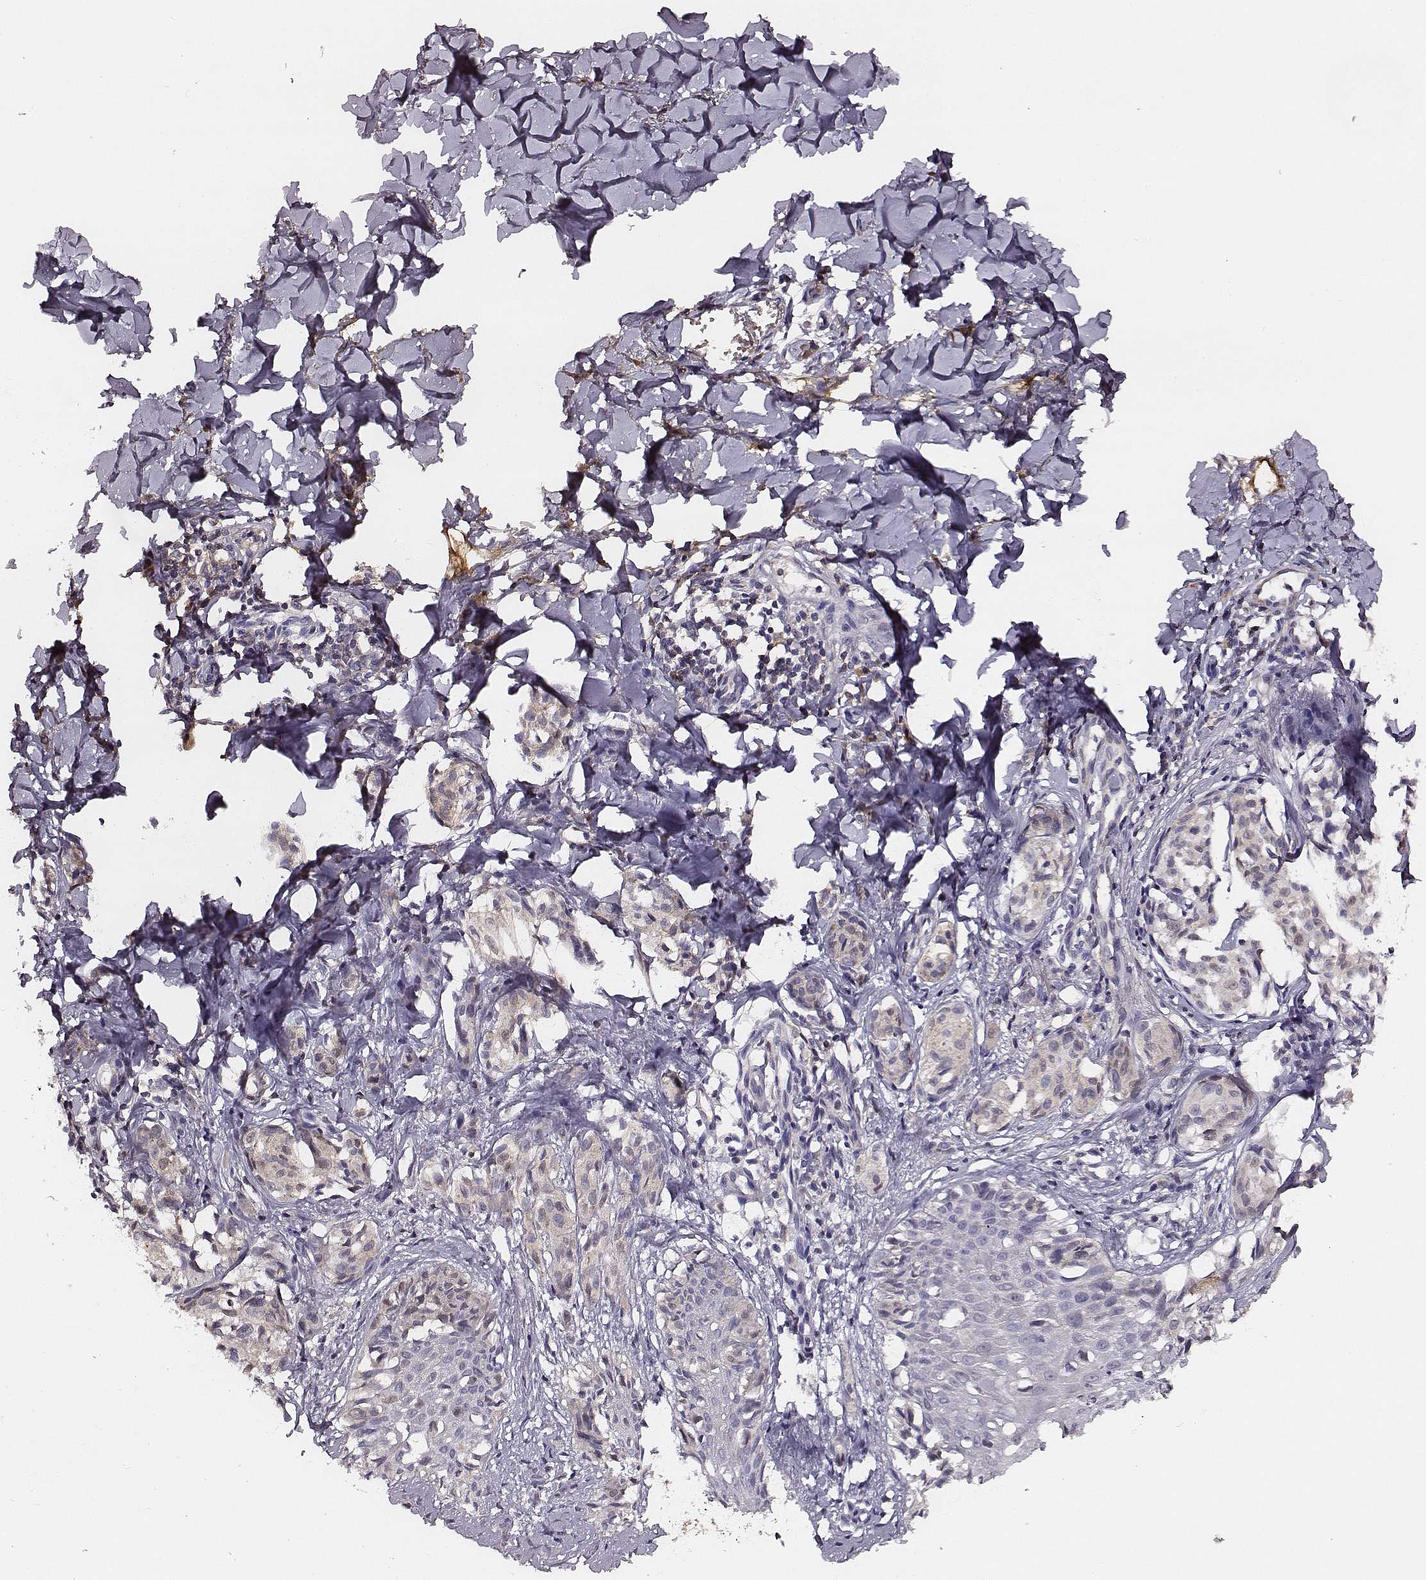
{"staining": {"intensity": "negative", "quantity": "none", "location": "none"}, "tissue": "melanoma", "cell_type": "Tumor cells", "image_type": "cancer", "snomed": [{"axis": "morphology", "description": "Malignant melanoma, NOS"}, {"axis": "topography", "description": "Skin"}], "caption": "There is no significant expression in tumor cells of malignant melanoma. (Immunohistochemistry (ihc), brightfield microscopy, high magnification).", "gene": "TF", "patient": {"sex": "male", "age": 51}}